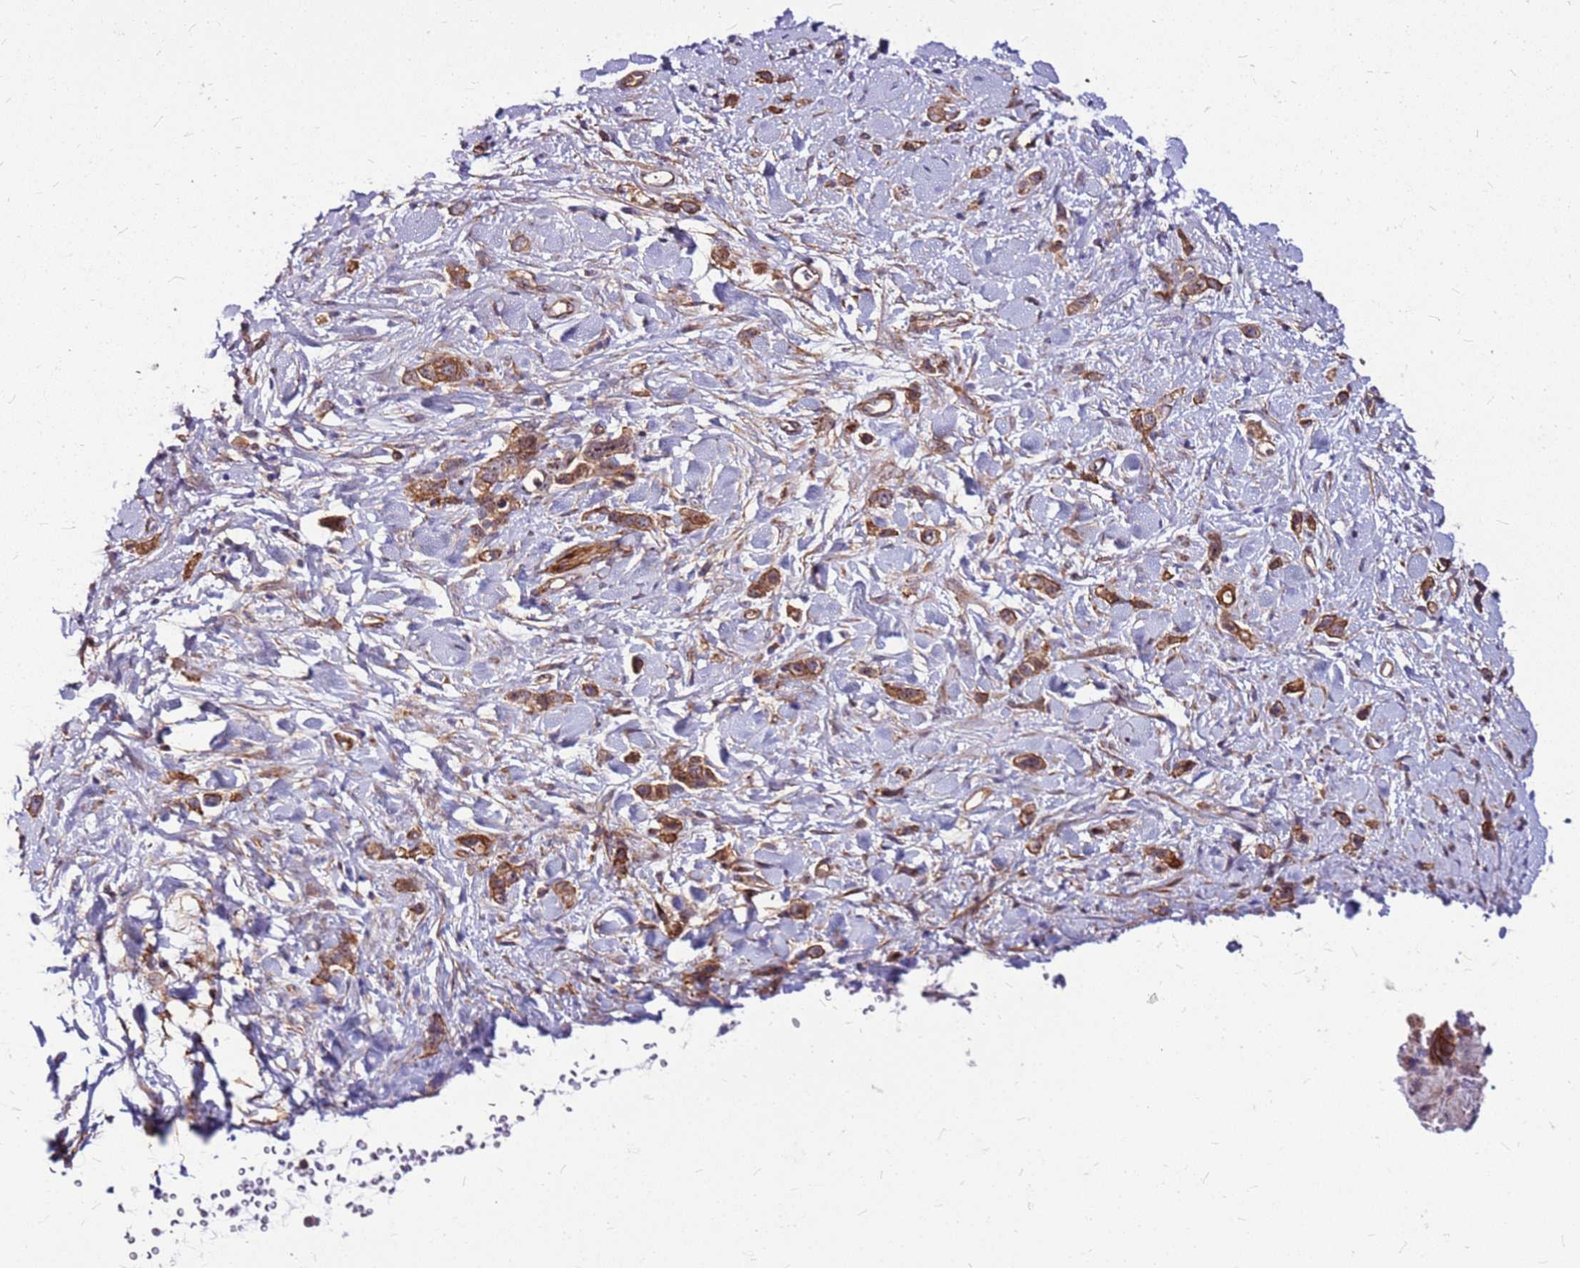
{"staining": {"intensity": "moderate", "quantity": ">75%", "location": "cytoplasmic/membranous"}, "tissue": "stomach cancer", "cell_type": "Tumor cells", "image_type": "cancer", "snomed": [{"axis": "morphology", "description": "Adenocarcinoma, NOS"}, {"axis": "topography", "description": "Stomach"}], "caption": "Immunohistochemistry of stomach adenocarcinoma exhibits medium levels of moderate cytoplasmic/membranous positivity in about >75% of tumor cells.", "gene": "TOPAZ1", "patient": {"sex": "female", "age": 65}}